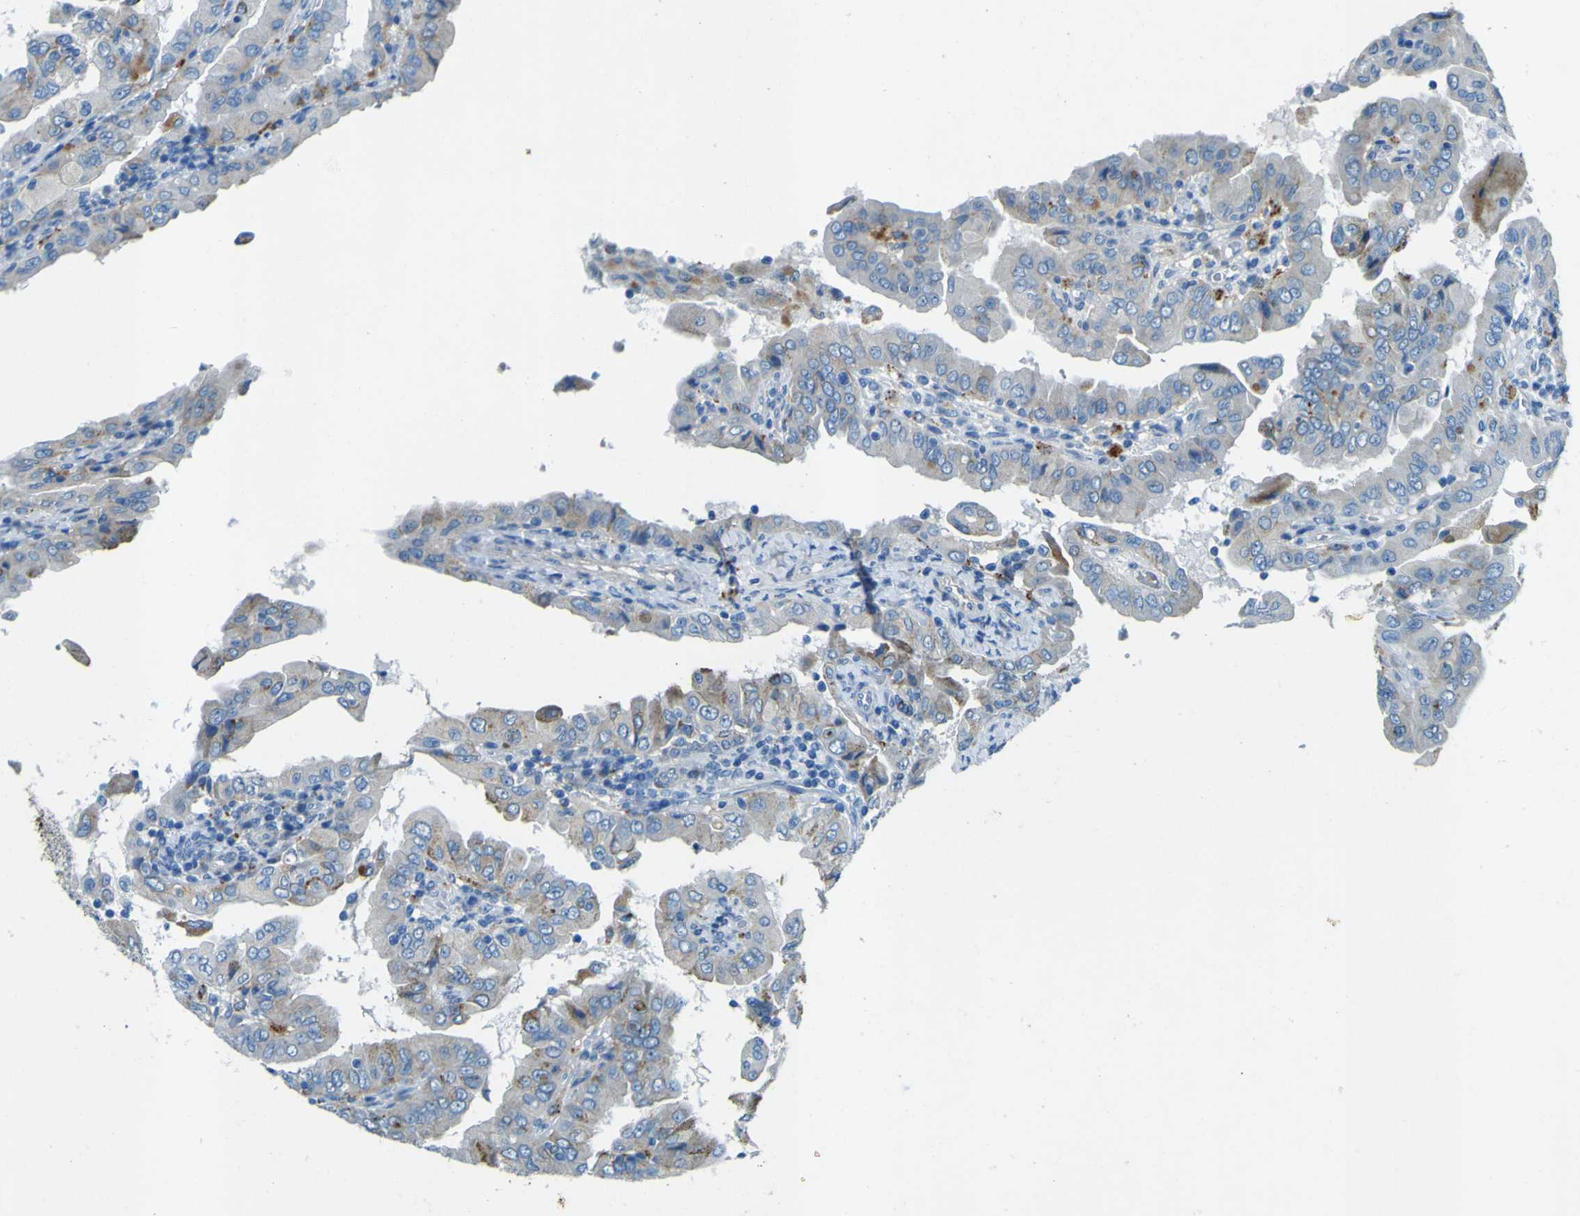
{"staining": {"intensity": "negative", "quantity": "none", "location": "none"}, "tissue": "thyroid cancer", "cell_type": "Tumor cells", "image_type": "cancer", "snomed": [{"axis": "morphology", "description": "Papillary adenocarcinoma, NOS"}, {"axis": "topography", "description": "Thyroid gland"}], "caption": "This is an immunohistochemistry (IHC) micrograph of human thyroid cancer. There is no staining in tumor cells.", "gene": "PDE9A", "patient": {"sex": "male", "age": 33}}